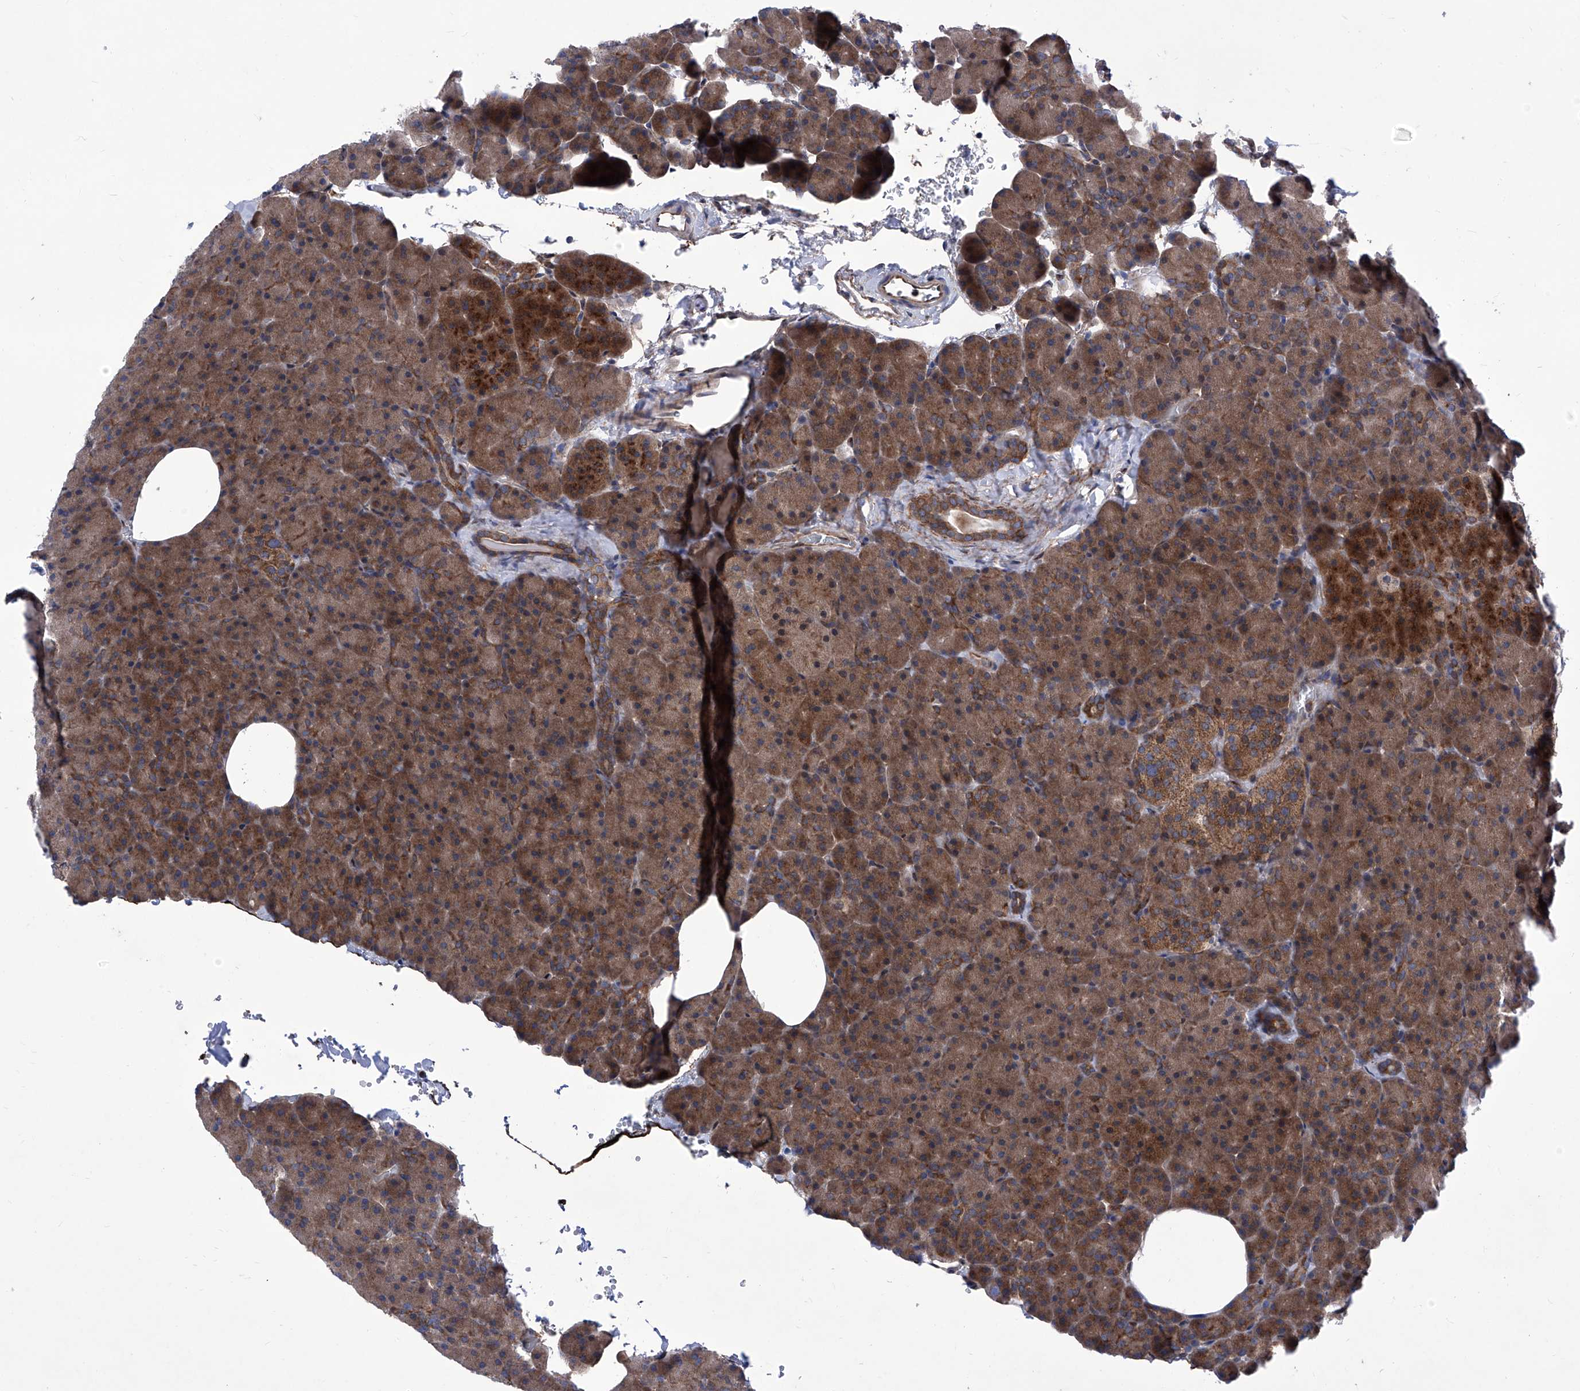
{"staining": {"intensity": "moderate", "quantity": ">75%", "location": "cytoplasmic/membranous"}, "tissue": "pancreas", "cell_type": "Exocrine glandular cells", "image_type": "normal", "snomed": [{"axis": "morphology", "description": "Normal tissue, NOS"}, {"axis": "morphology", "description": "Carcinoid, malignant, NOS"}, {"axis": "topography", "description": "Pancreas"}], "caption": "Immunohistochemistry of unremarkable pancreas shows medium levels of moderate cytoplasmic/membranous positivity in about >75% of exocrine glandular cells.", "gene": "KTI12", "patient": {"sex": "female", "age": 35}}